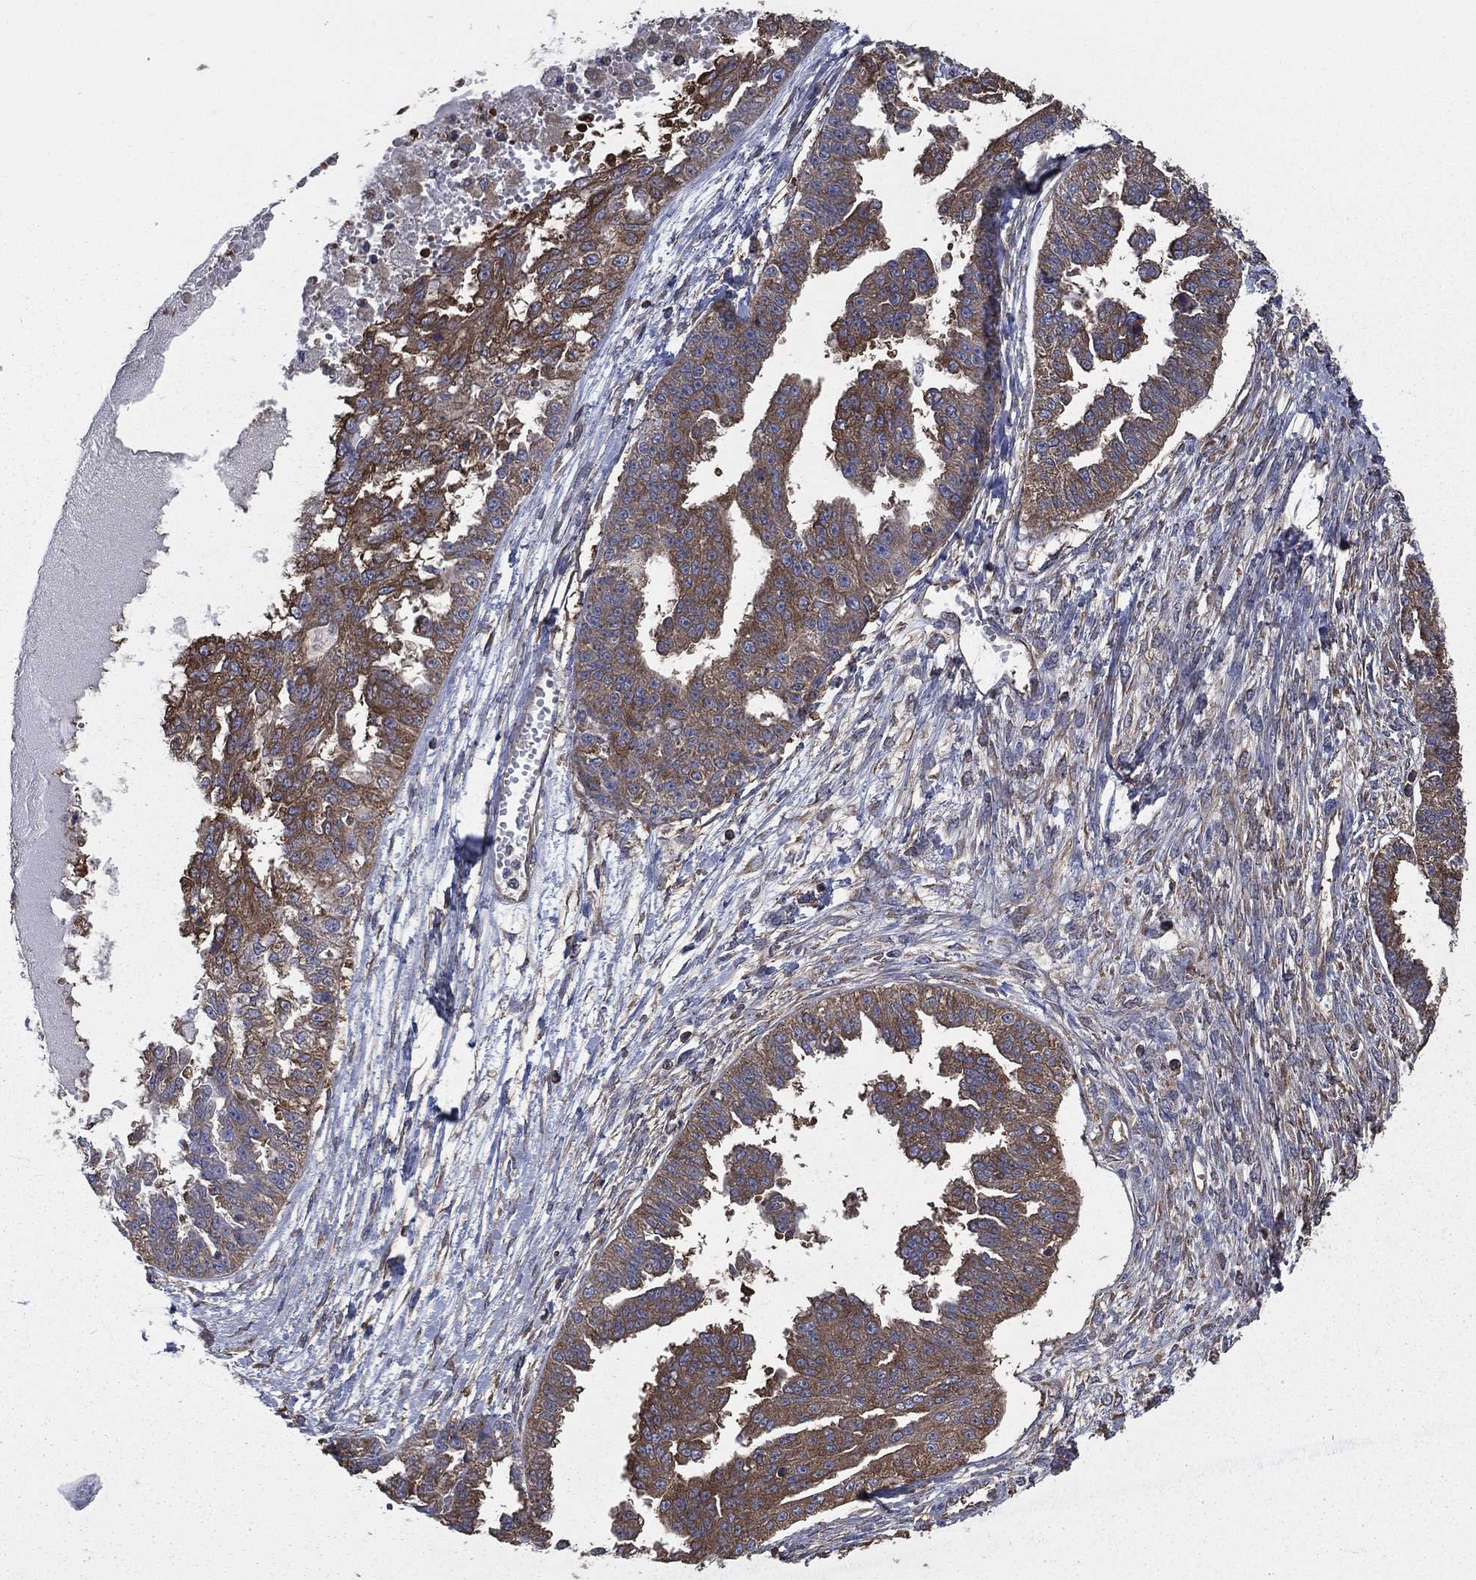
{"staining": {"intensity": "moderate", "quantity": ">75%", "location": "cytoplasmic/membranous"}, "tissue": "ovarian cancer", "cell_type": "Tumor cells", "image_type": "cancer", "snomed": [{"axis": "morphology", "description": "Cystadenocarcinoma, serous, NOS"}, {"axis": "topography", "description": "Ovary"}], "caption": "Ovarian cancer stained for a protein exhibits moderate cytoplasmic/membranous positivity in tumor cells.", "gene": "SARS1", "patient": {"sex": "female", "age": 58}}